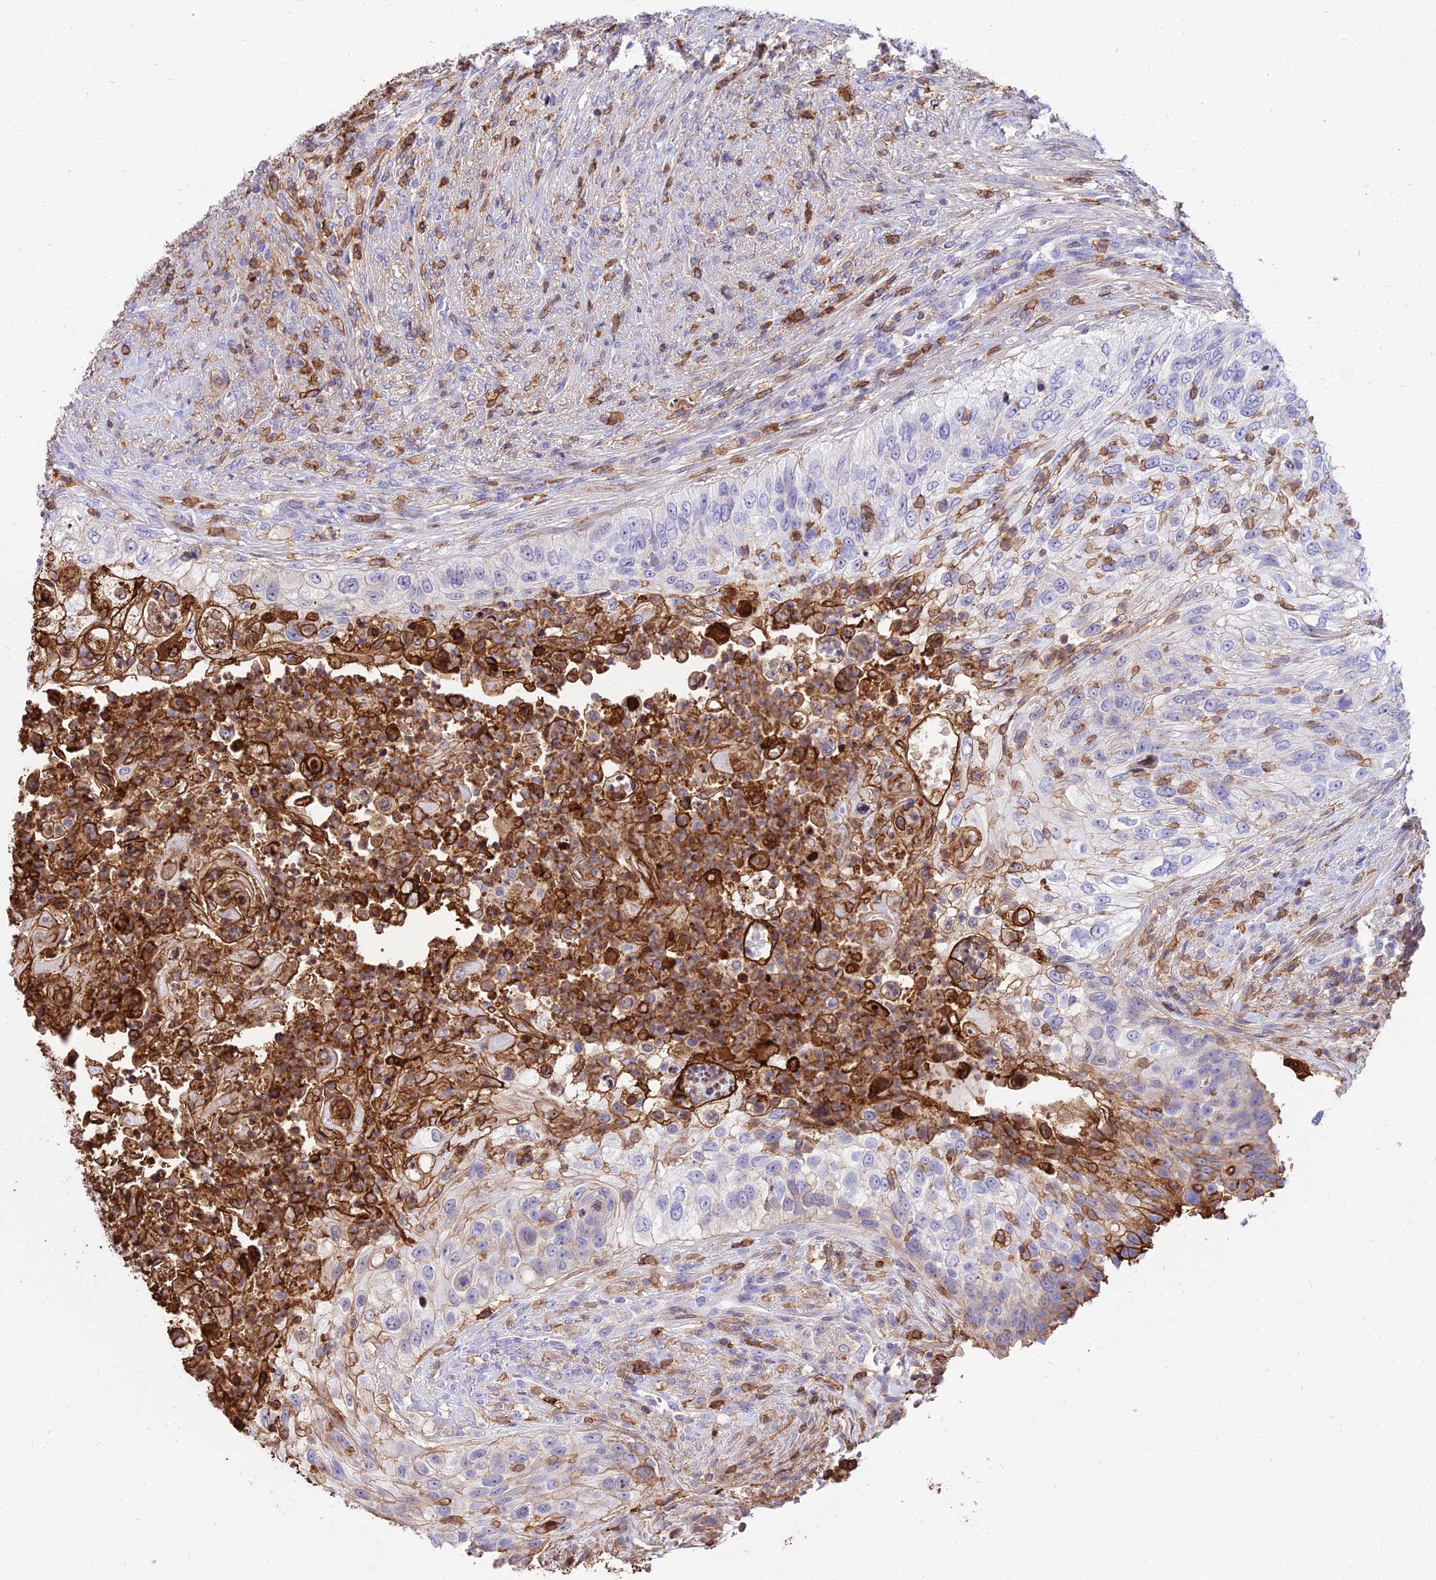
{"staining": {"intensity": "strong", "quantity": "<25%", "location": "cytoplasmic/membranous"}, "tissue": "urothelial cancer", "cell_type": "Tumor cells", "image_type": "cancer", "snomed": [{"axis": "morphology", "description": "Urothelial carcinoma, High grade"}, {"axis": "topography", "description": "Urinary bladder"}], "caption": "High-grade urothelial carcinoma stained with a protein marker demonstrates strong staining in tumor cells.", "gene": "SREK1IP1", "patient": {"sex": "female", "age": 60}}